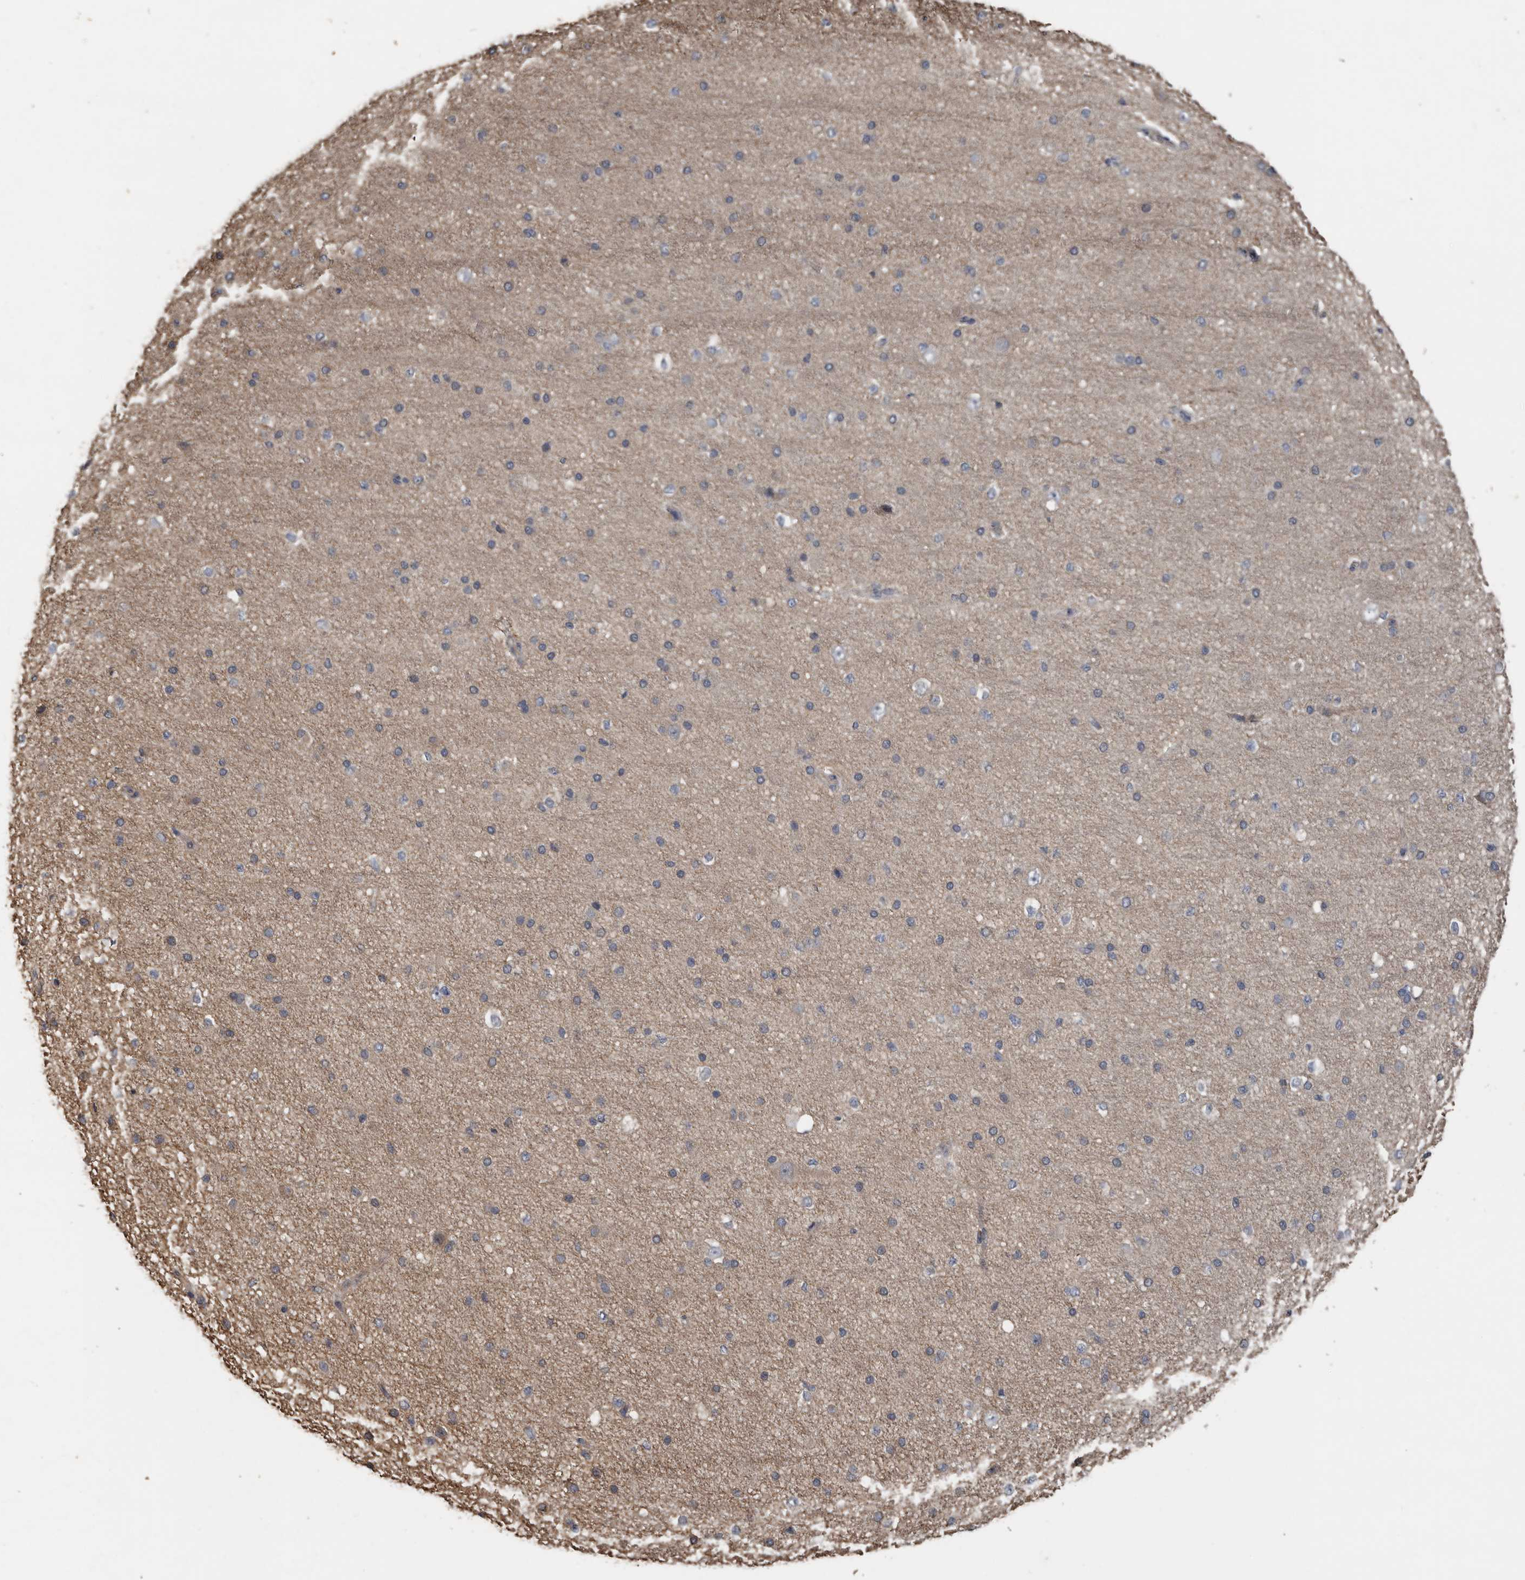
{"staining": {"intensity": "negative", "quantity": "none", "location": "none"}, "tissue": "cerebral cortex", "cell_type": "Endothelial cells", "image_type": "normal", "snomed": [{"axis": "morphology", "description": "Normal tissue, NOS"}, {"axis": "morphology", "description": "Developmental malformation"}, {"axis": "topography", "description": "Cerebral cortex"}], "caption": "Endothelial cells are negative for protein expression in unremarkable human cerebral cortex. The staining is performed using DAB brown chromogen with nuclei counter-stained in using hematoxylin.", "gene": "HYAL4", "patient": {"sex": "female", "age": 30}}